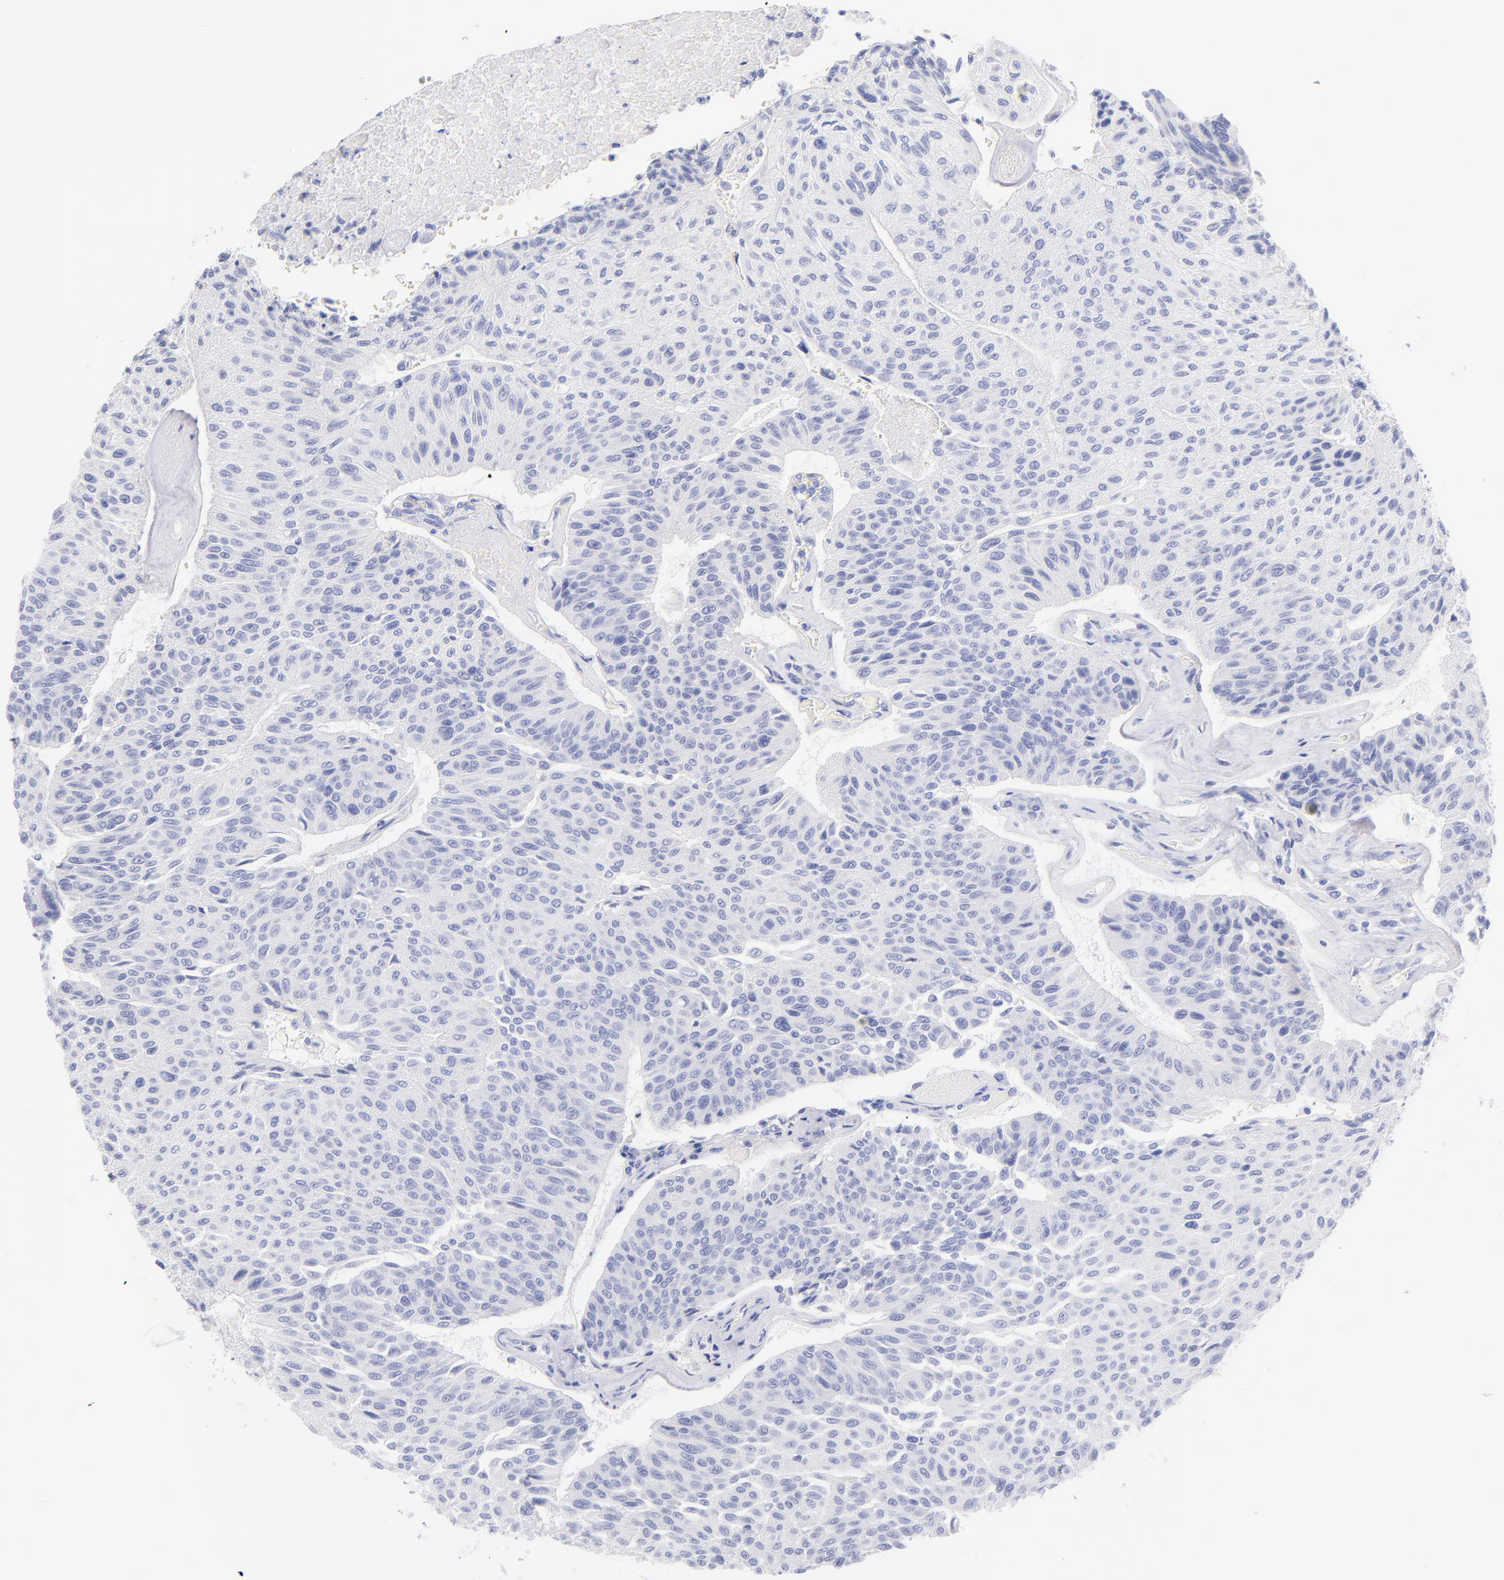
{"staining": {"intensity": "negative", "quantity": "none", "location": "none"}, "tissue": "urothelial cancer", "cell_type": "Tumor cells", "image_type": "cancer", "snomed": [{"axis": "morphology", "description": "Urothelial carcinoma, High grade"}, {"axis": "topography", "description": "Urinary bladder"}], "caption": "The IHC image has no significant expression in tumor cells of urothelial carcinoma (high-grade) tissue.", "gene": "SCGN", "patient": {"sex": "male", "age": 66}}